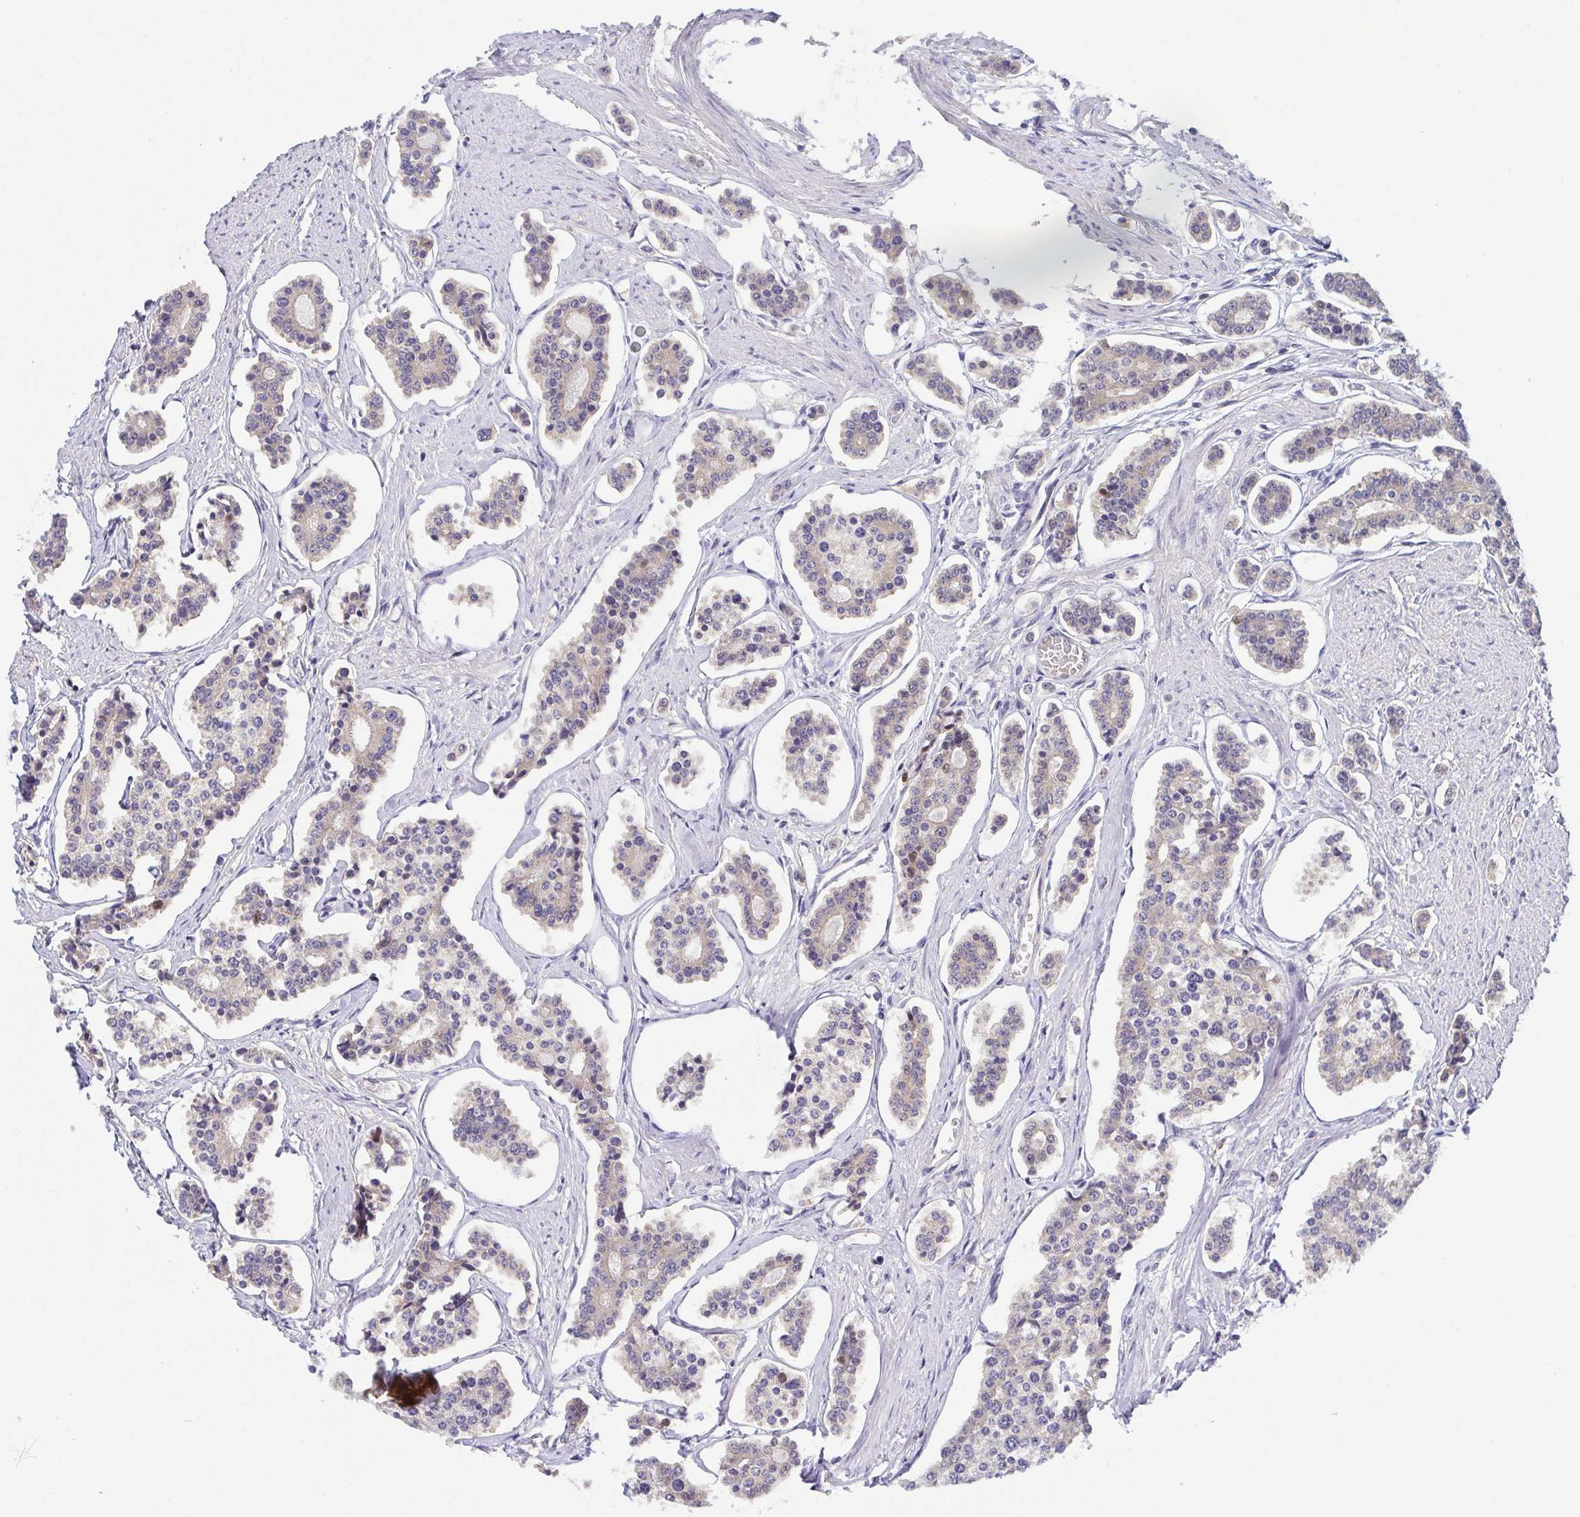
{"staining": {"intensity": "weak", "quantity": ">75%", "location": "cytoplasmic/membranous"}, "tissue": "carcinoid", "cell_type": "Tumor cells", "image_type": "cancer", "snomed": [{"axis": "morphology", "description": "Carcinoid, malignant, NOS"}, {"axis": "topography", "description": "Small intestine"}], "caption": "Brown immunohistochemical staining in carcinoid demonstrates weak cytoplasmic/membranous expression in approximately >75% of tumor cells.", "gene": "BCL2L1", "patient": {"sex": "female", "age": 65}}